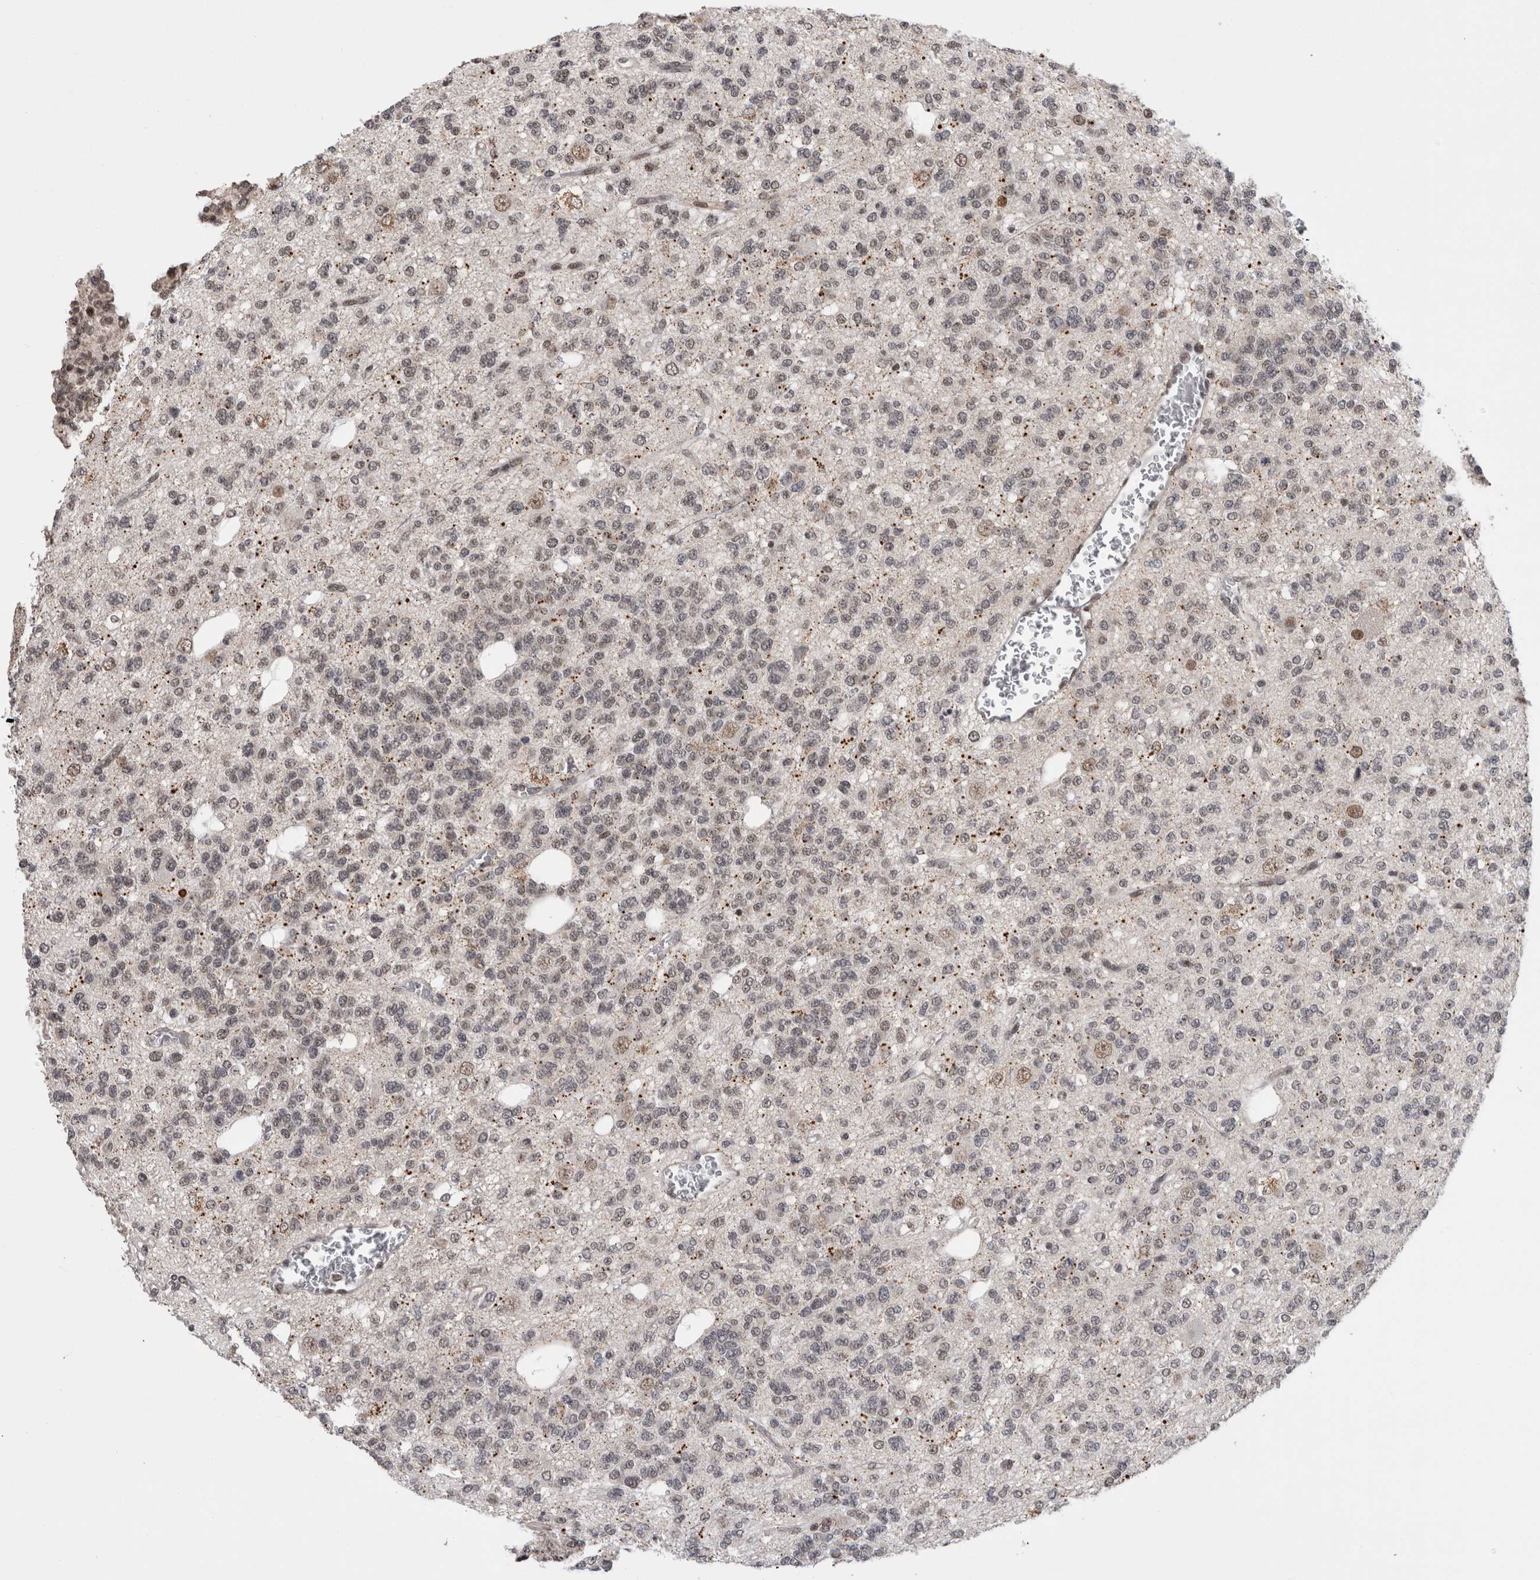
{"staining": {"intensity": "weak", "quantity": "<25%", "location": "nuclear"}, "tissue": "glioma", "cell_type": "Tumor cells", "image_type": "cancer", "snomed": [{"axis": "morphology", "description": "Glioma, malignant, Low grade"}, {"axis": "topography", "description": "Brain"}], "caption": "Image shows no significant protein positivity in tumor cells of glioma. Nuclei are stained in blue.", "gene": "CPSF2", "patient": {"sex": "male", "age": 38}}